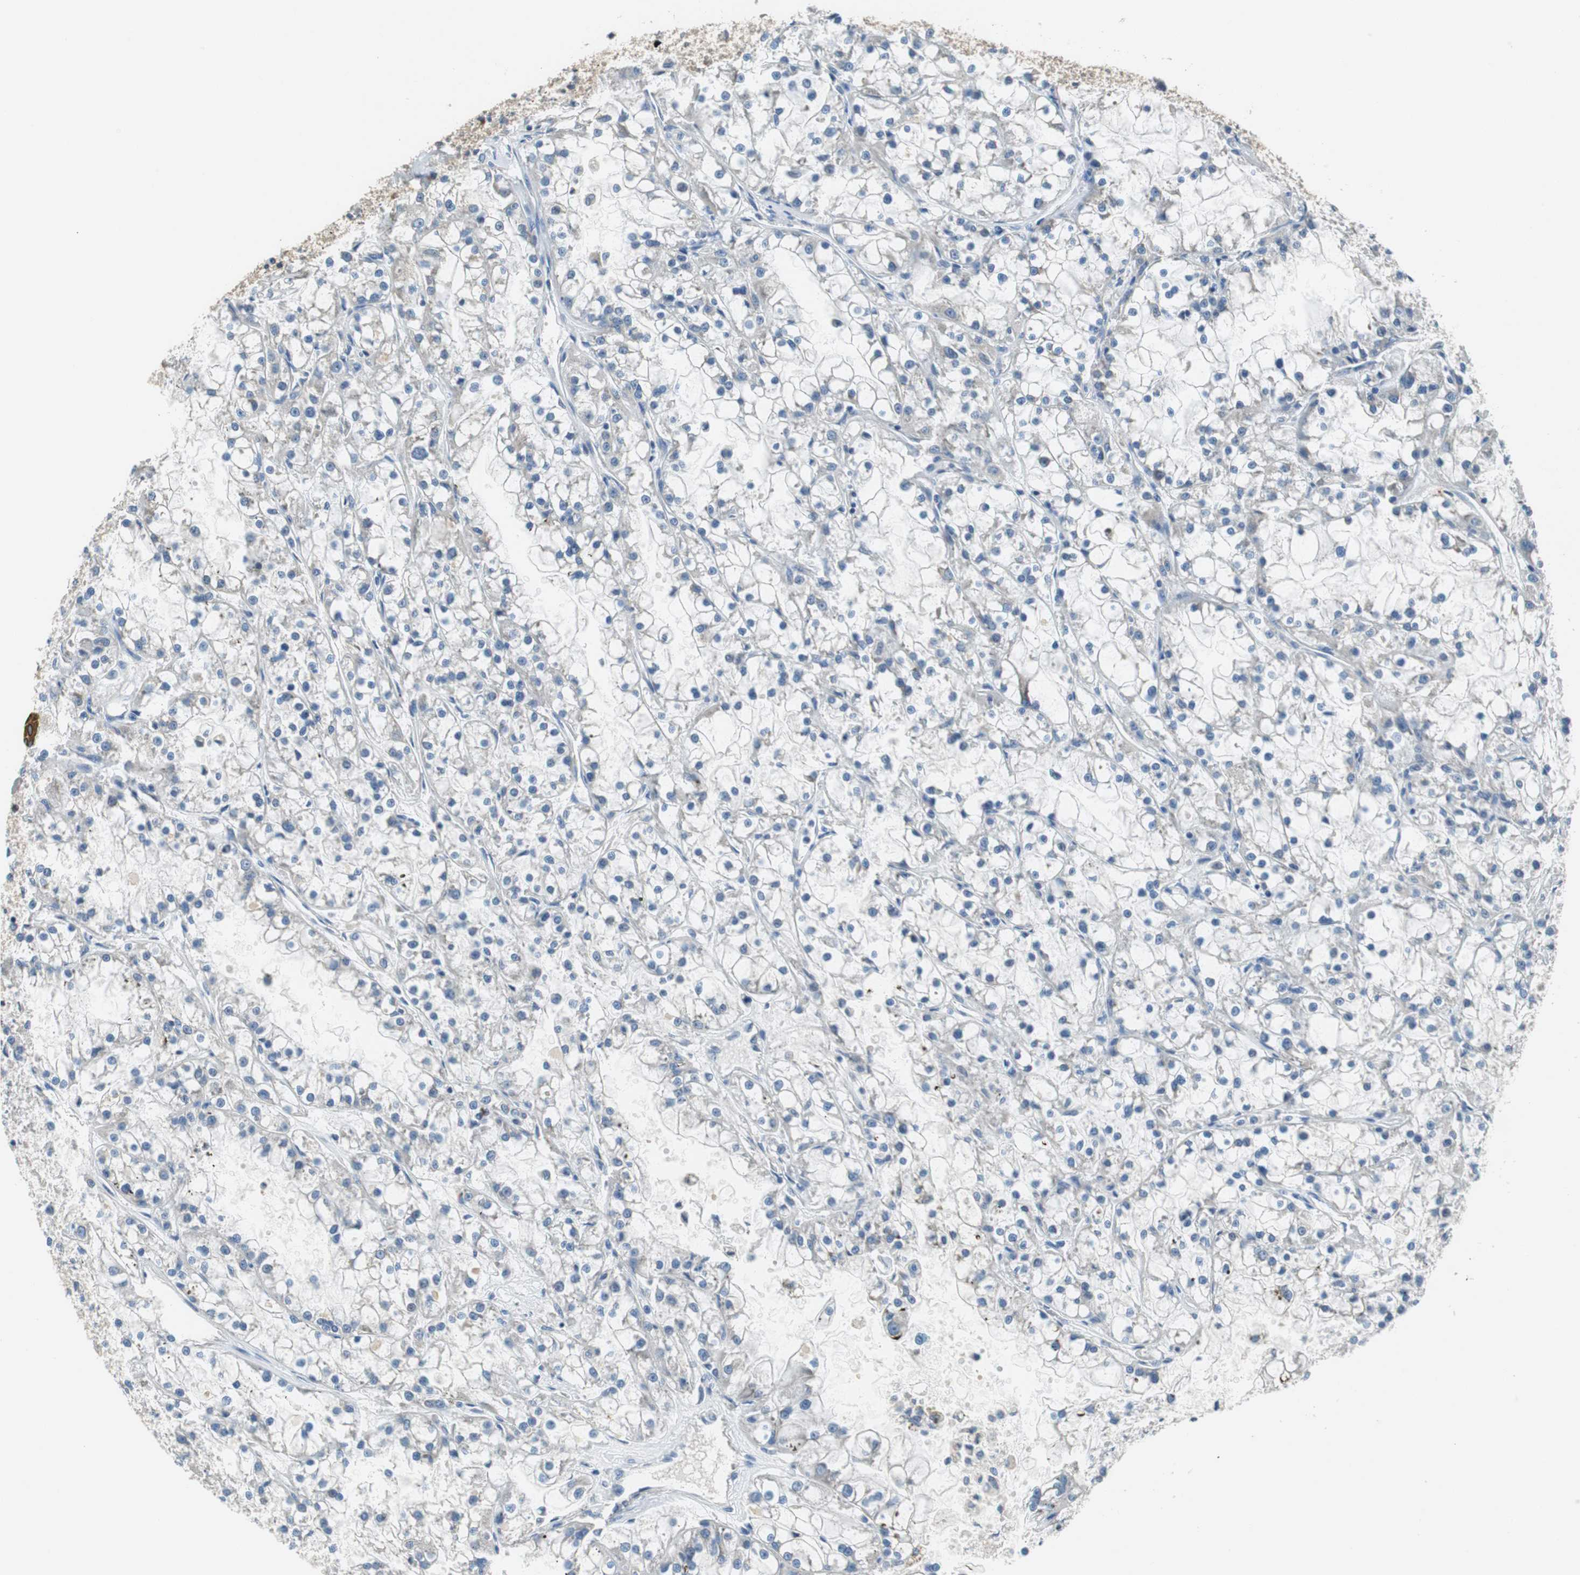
{"staining": {"intensity": "negative", "quantity": "none", "location": "none"}, "tissue": "renal cancer", "cell_type": "Tumor cells", "image_type": "cancer", "snomed": [{"axis": "morphology", "description": "Adenocarcinoma, NOS"}, {"axis": "topography", "description": "Kidney"}], "caption": "An immunohistochemistry (IHC) image of renal adenocarcinoma is shown. There is no staining in tumor cells of renal adenocarcinoma.", "gene": "FADS2", "patient": {"sex": "female", "age": 52}}